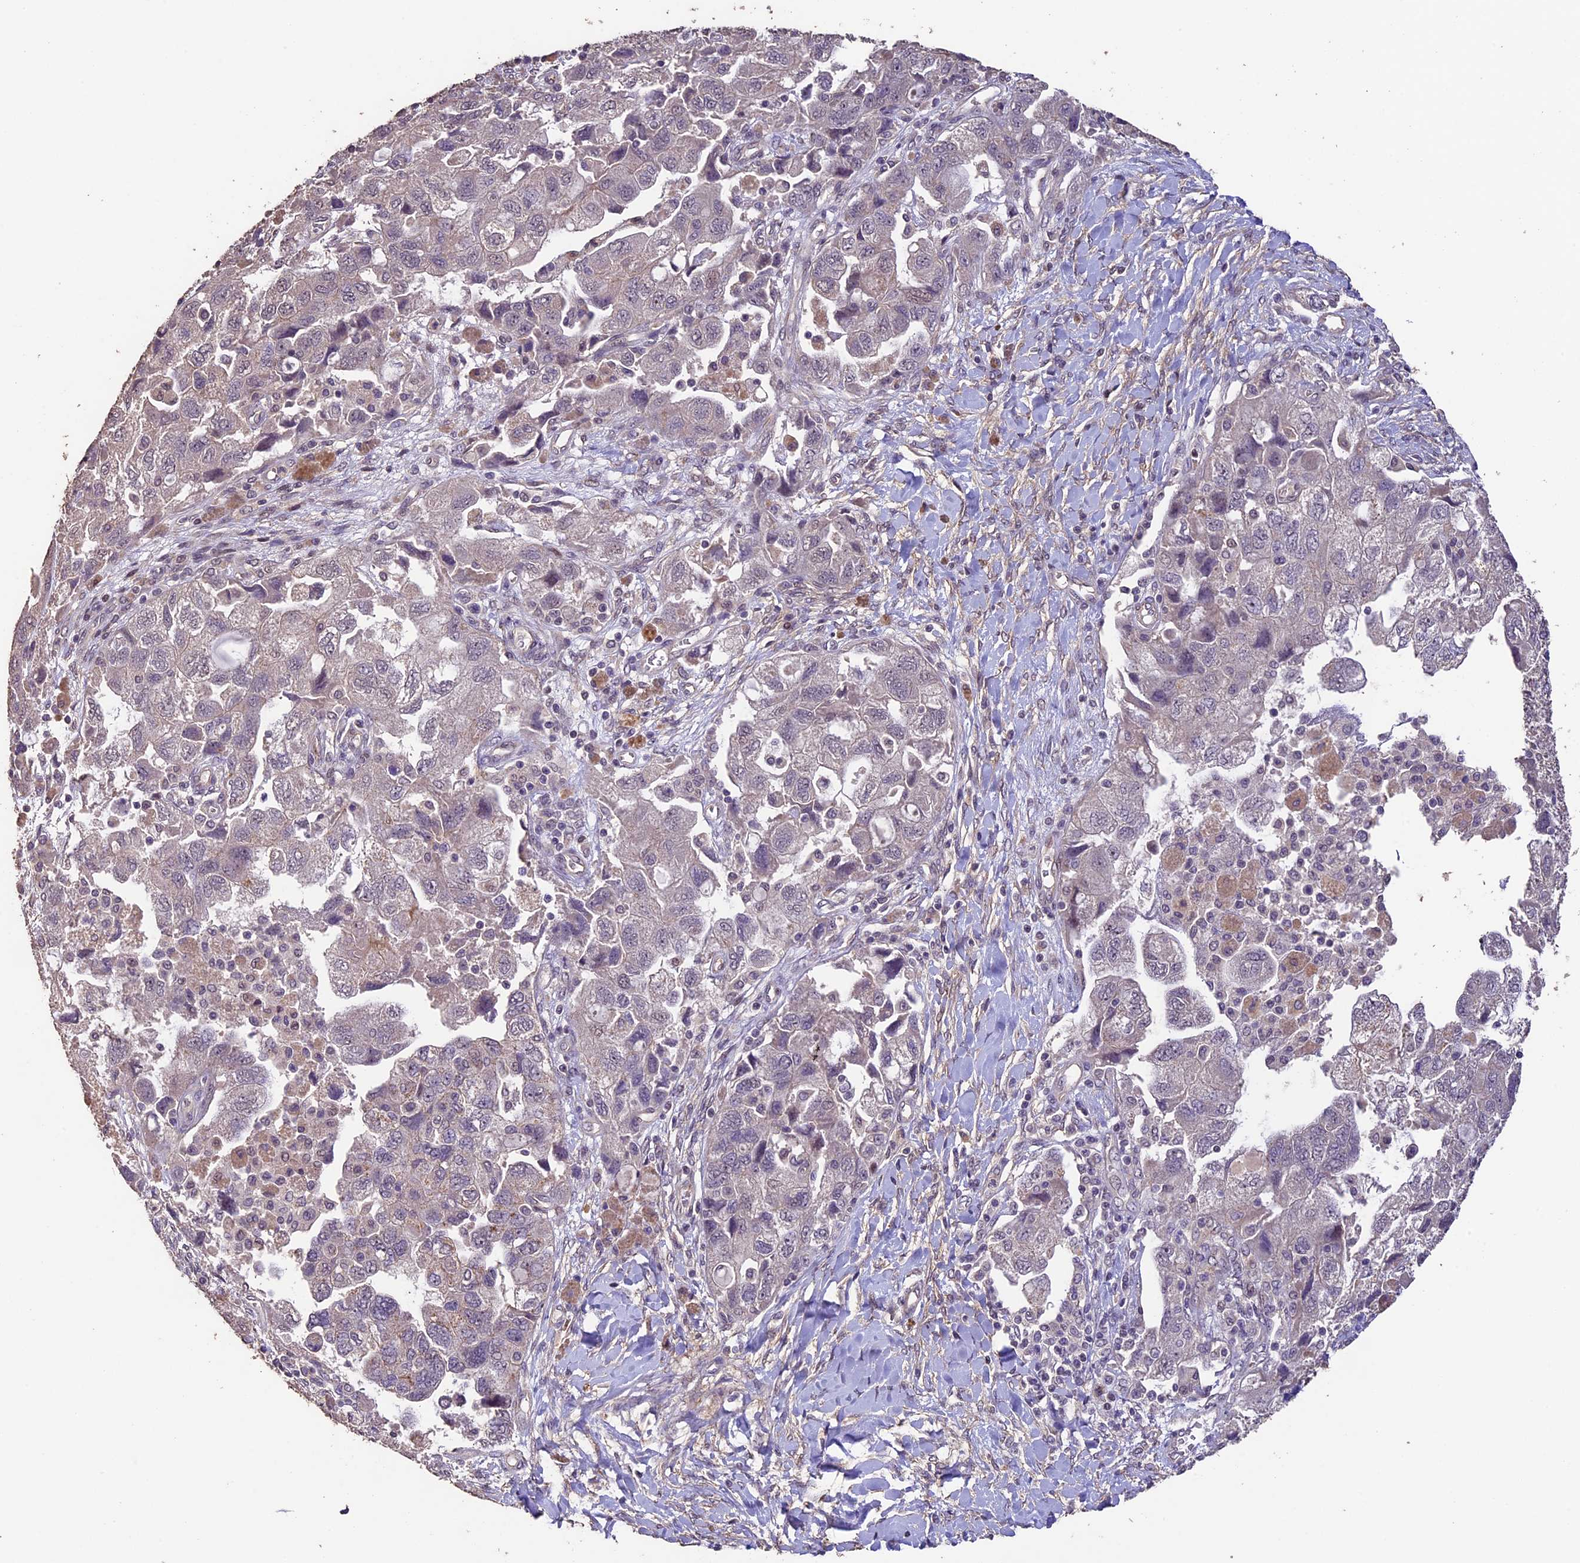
{"staining": {"intensity": "negative", "quantity": "none", "location": "none"}, "tissue": "ovarian cancer", "cell_type": "Tumor cells", "image_type": "cancer", "snomed": [{"axis": "morphology", "description": "Carcinoma, NOS"}, {"axis": "morphology", "description": "Cystadenocarcinoma, serous, NOS"}, {"axis": "topography", "description": "Ovary"}], "caption": "This is an immunohistochemistry histopathology image of human ovarian cancer. There is no staining in tumor cells.", "gene": "GNB5", "patient": {"sex": "female", "age": 69}}